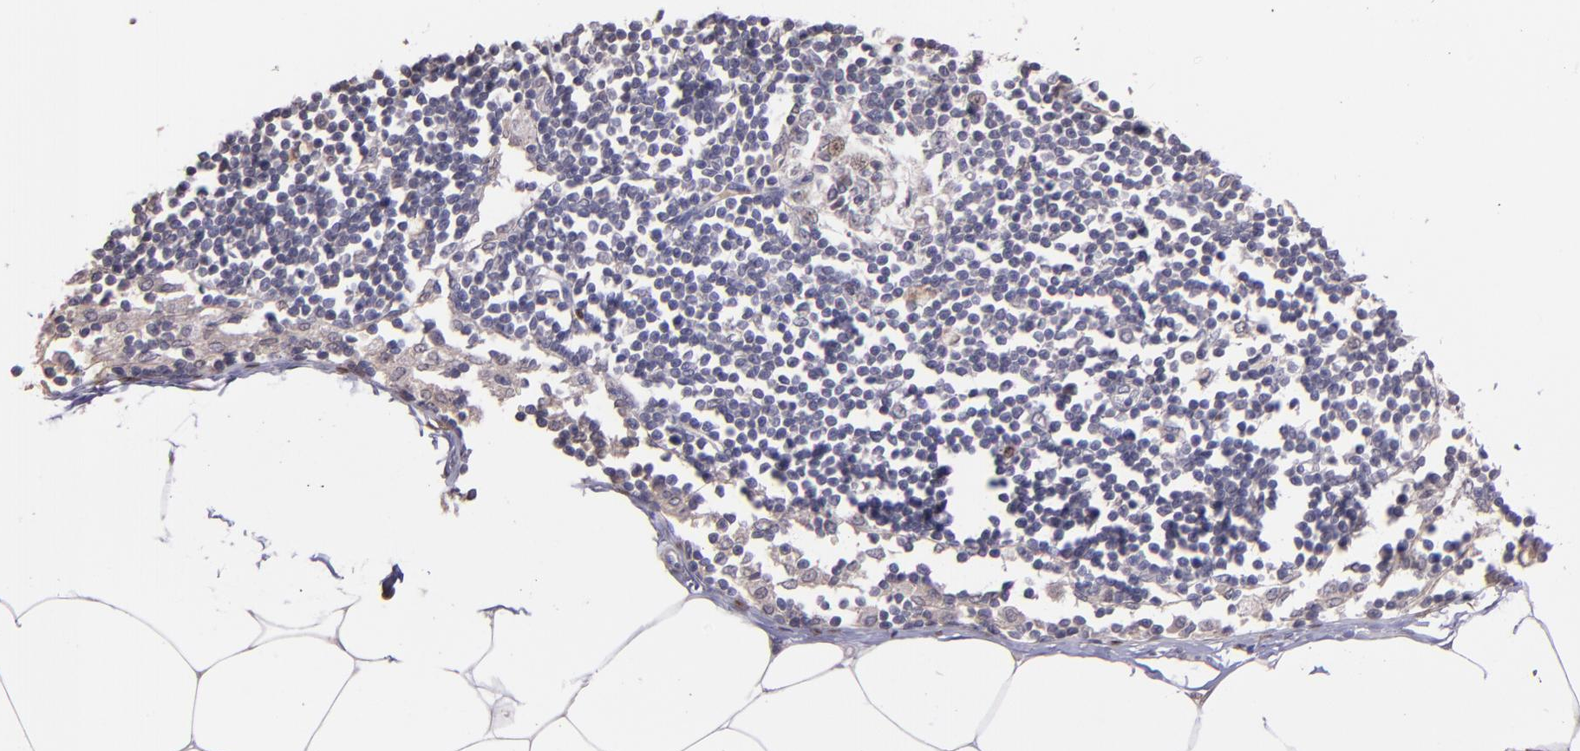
{"staining": {"intensity": "negative", "quantity": "none", "location": "none"}, "tissue": "adipose tissue", "cell_type": "Adipocytes", "image_type": "normal", "snomed": [{"axis": "morphology", "description": "Normal tissue, NOS"}, {"axis": "morphology", "description": "Adenocarcinoma, NOS"}, {"axis": "topography", "description": "Colon"}, {"axis": "topography", "description": "Peripheral nerve tissue"}], "caption": "Protein analysis of unremarkable adipose tissue shows no significant expression in adipocytes. (DAB IHC with hematoxylin counter stain).", "gene": "NUP62CL", "patient": {"sex": "male", "age": 14}}